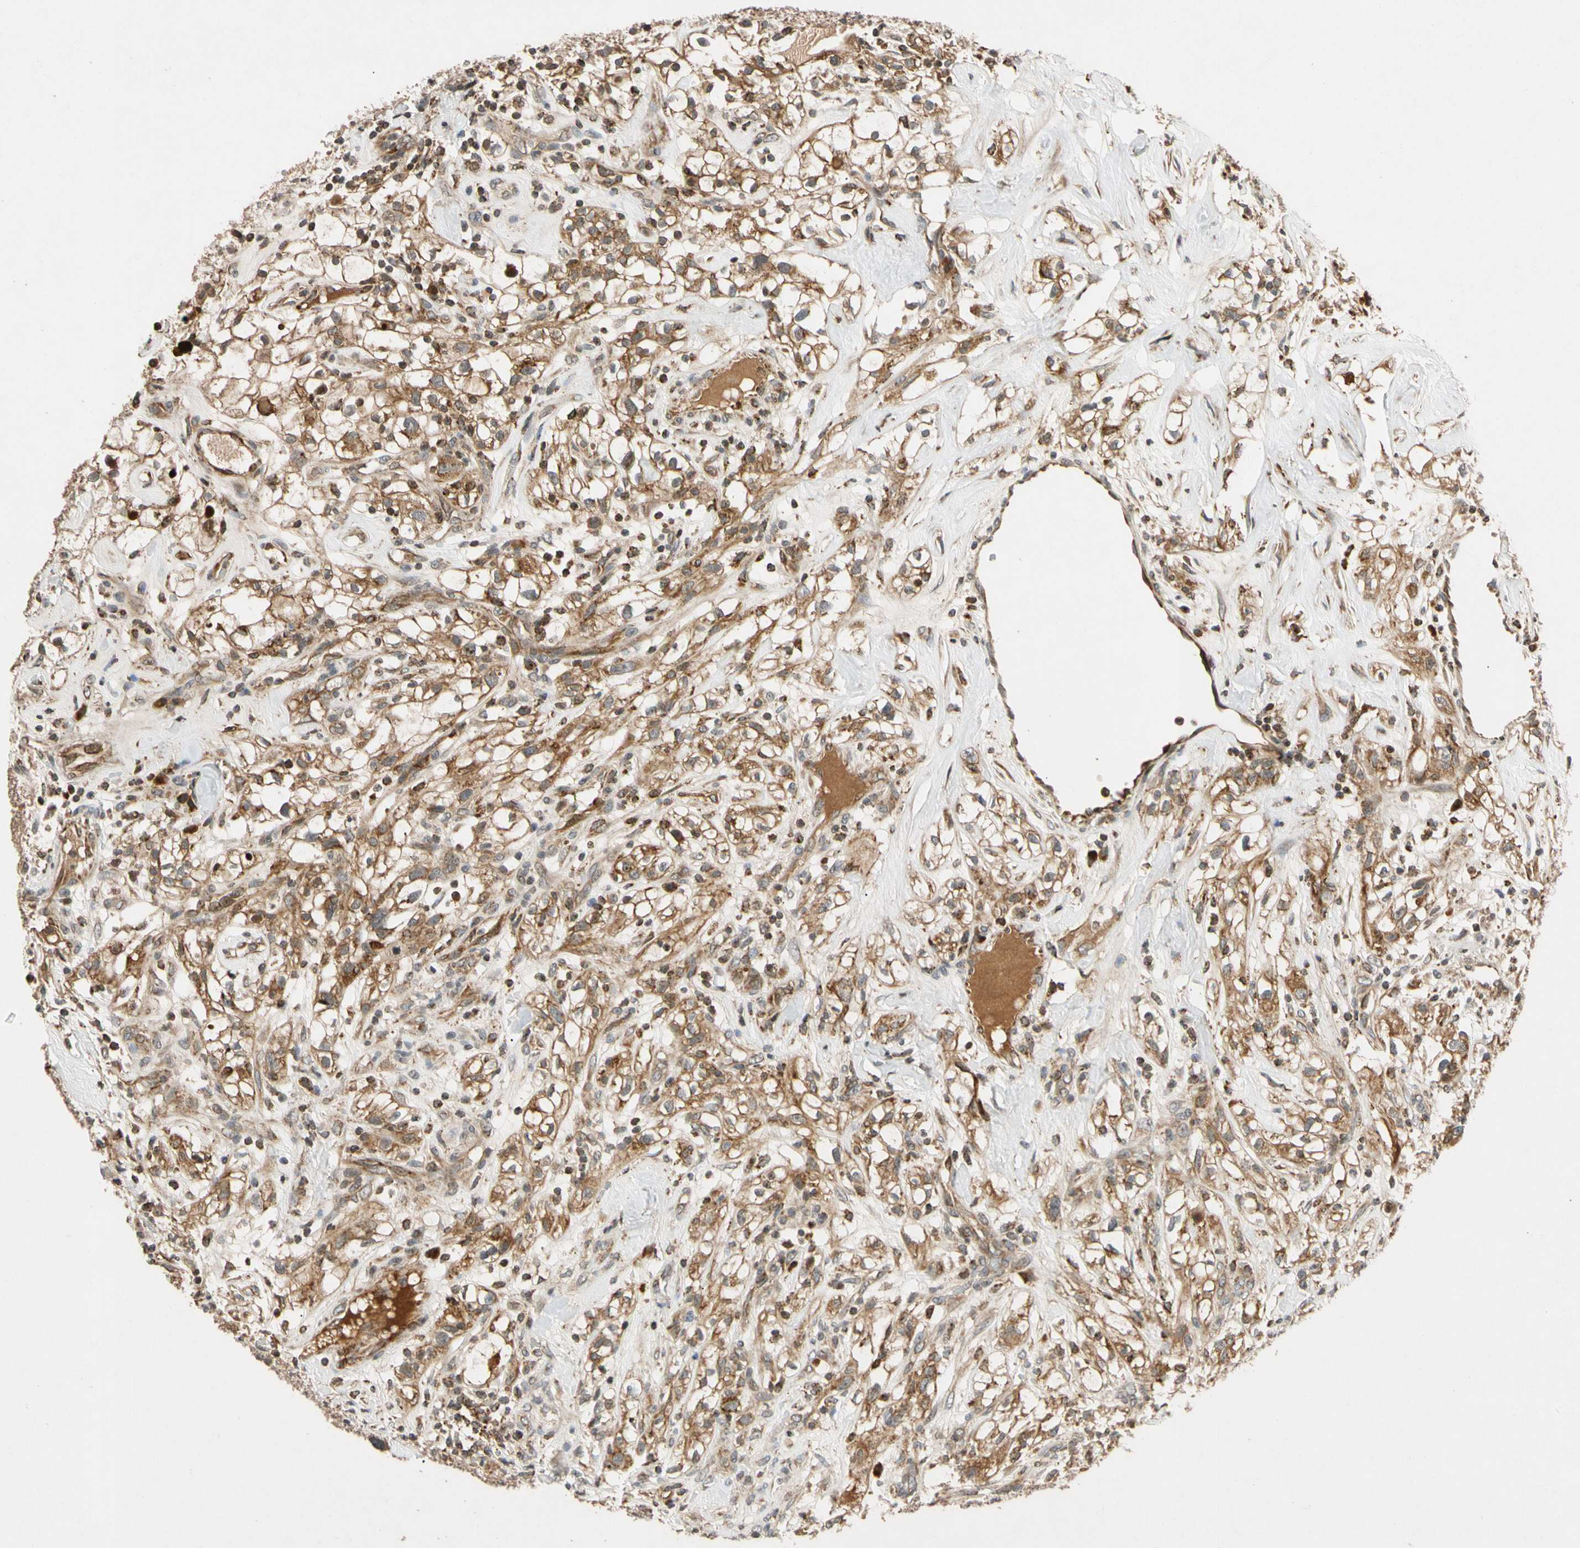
{"staining": {"intensity": "moderate", "quantity": ">75%", "location": "cytoplasmic/membranous,nuclear"}, "tissue": "renal cancer", "cell_type": "Tumor cells", "image_type": "cancer", "snomed": [{"axis": "morphology", "description": "Adenocarcinoma, NOS"}, {"axis": "topography", "description": "Kidney"}], "caption": "Immunohistochemical staining of human renal adenocarcinoma exhibits moderate cytoplasmic/membranous and nuclear protein staining in approximately >75% of tumor cells.", "gene": "MRPS22", "patient": {"sex": "female", "age": 60}}